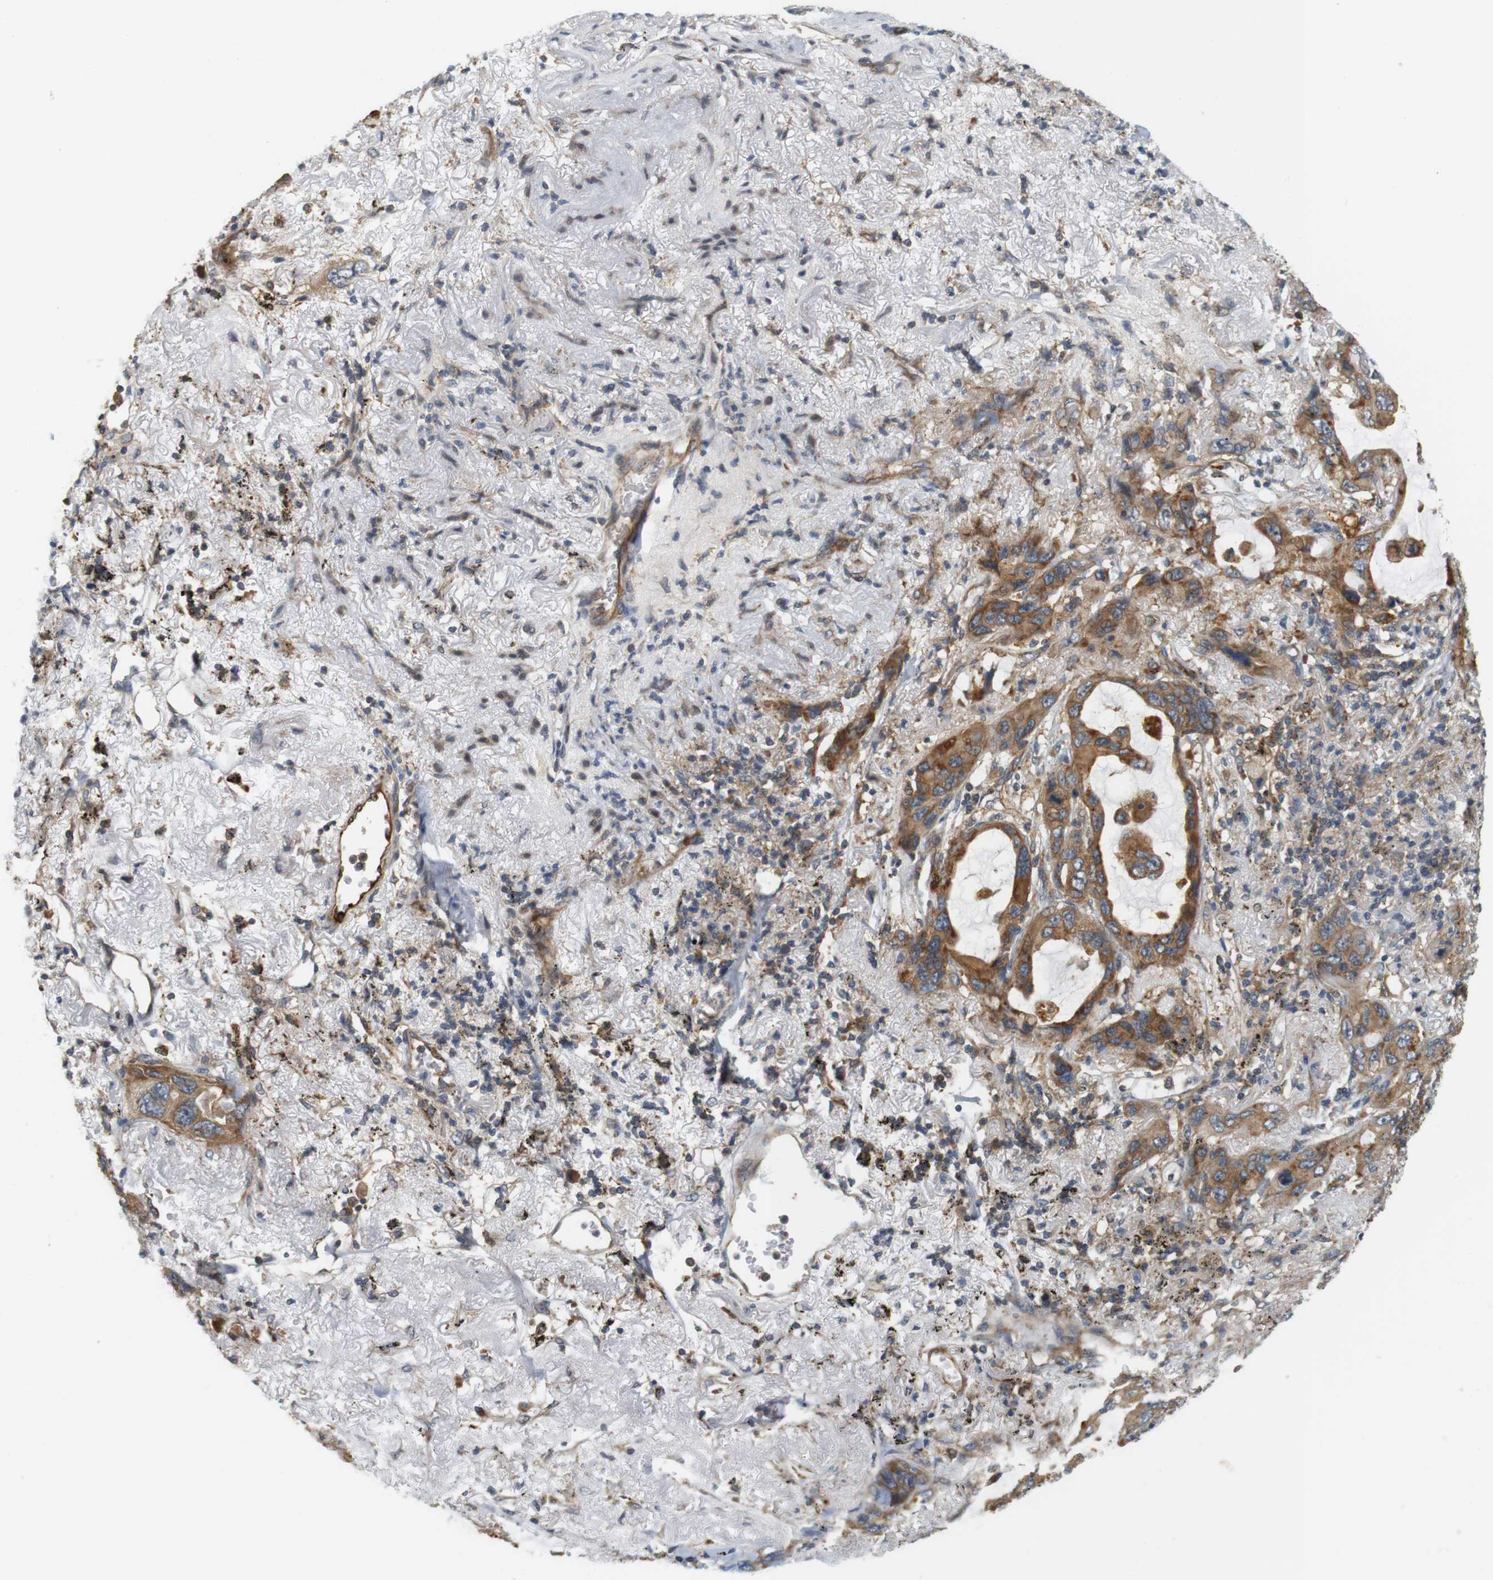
{"staining": {"intensity": "moderate", "quantity": ">75%", "location": "cytoplasmic/membranous"}, "tissue": "lung cancer", "cell_type": "Tumor cells", "image_type": "cancer", "snomed": [{"axis": "morphology", "description": "Squamous cell carcinoma, NOS"}, {"axis": "topography", "description": "Lung"}], "caption": "About >75% of tumor cells in lung cancer display moderate cytoplasmic/membranous protein expression as visualized by brown immunohistochemical staining.", "gene": "SH3GLB1", "patient": {"sex": "female", "age": 73}}